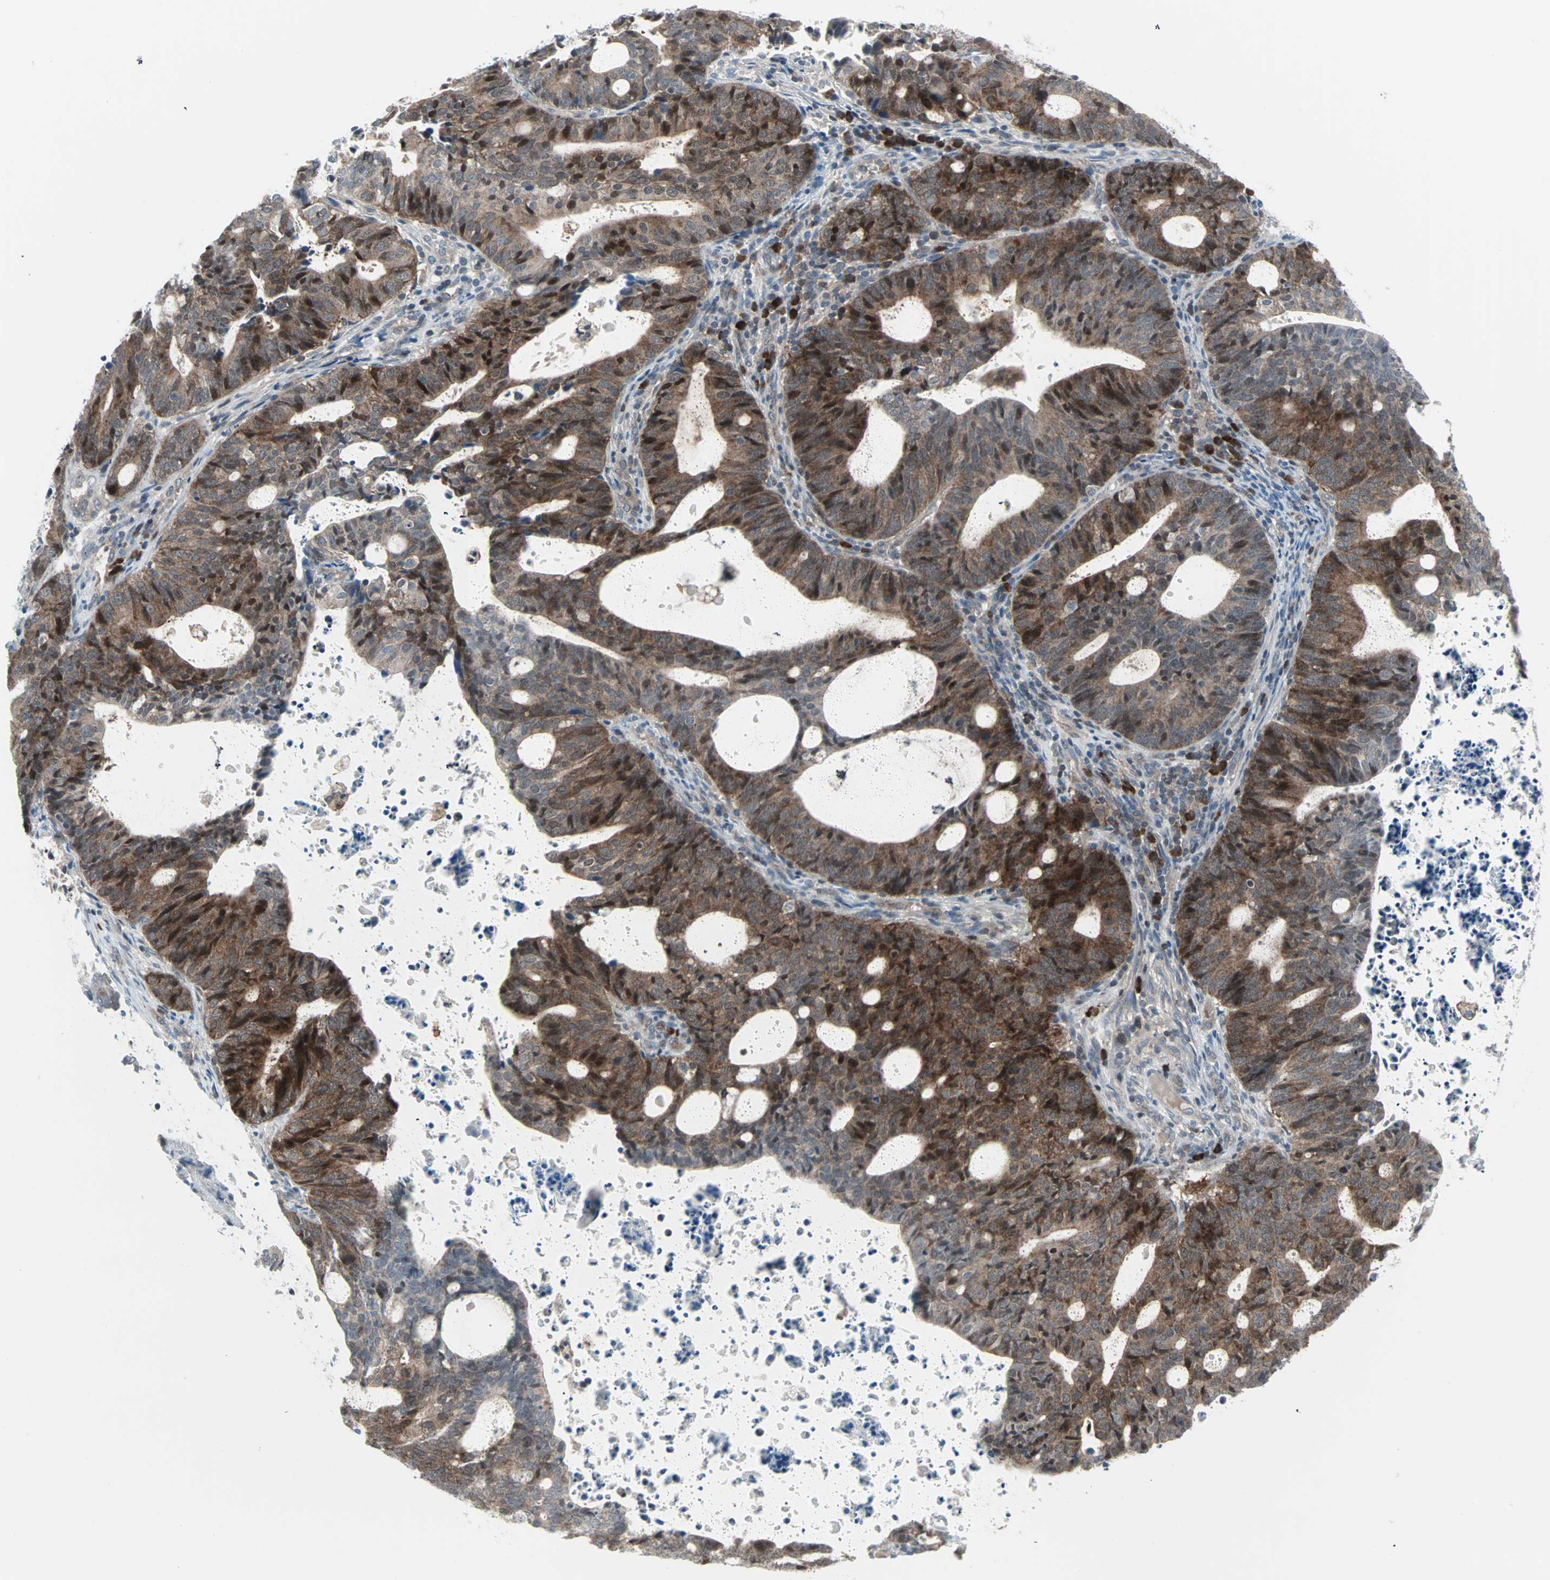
{"staining": {"intensity": "moderate", "quantity": "25%-75%", "location": "cytoplasmic/membranous,nuclear"}, "tissue": "endometrial cancer", "cell_type": "Tumor cells", "image_type": "cancer", "snomed": [{"axis": "morphology", "description": "Adenocarcinoma, NOS"}, {"axis": "topography", "description": "Uterus"}], "caption": "Immunohistochemical staining of adenocarcinoma (endometrial) reveals moderate cytoplasmic/membranous and nuclear protein staining in approximately 25%-75% of tumor cells. (IHC, brightfield microscopy, high magnification).", "gene": "CASP3", "patient": {"sex": "female", "age": 83}}